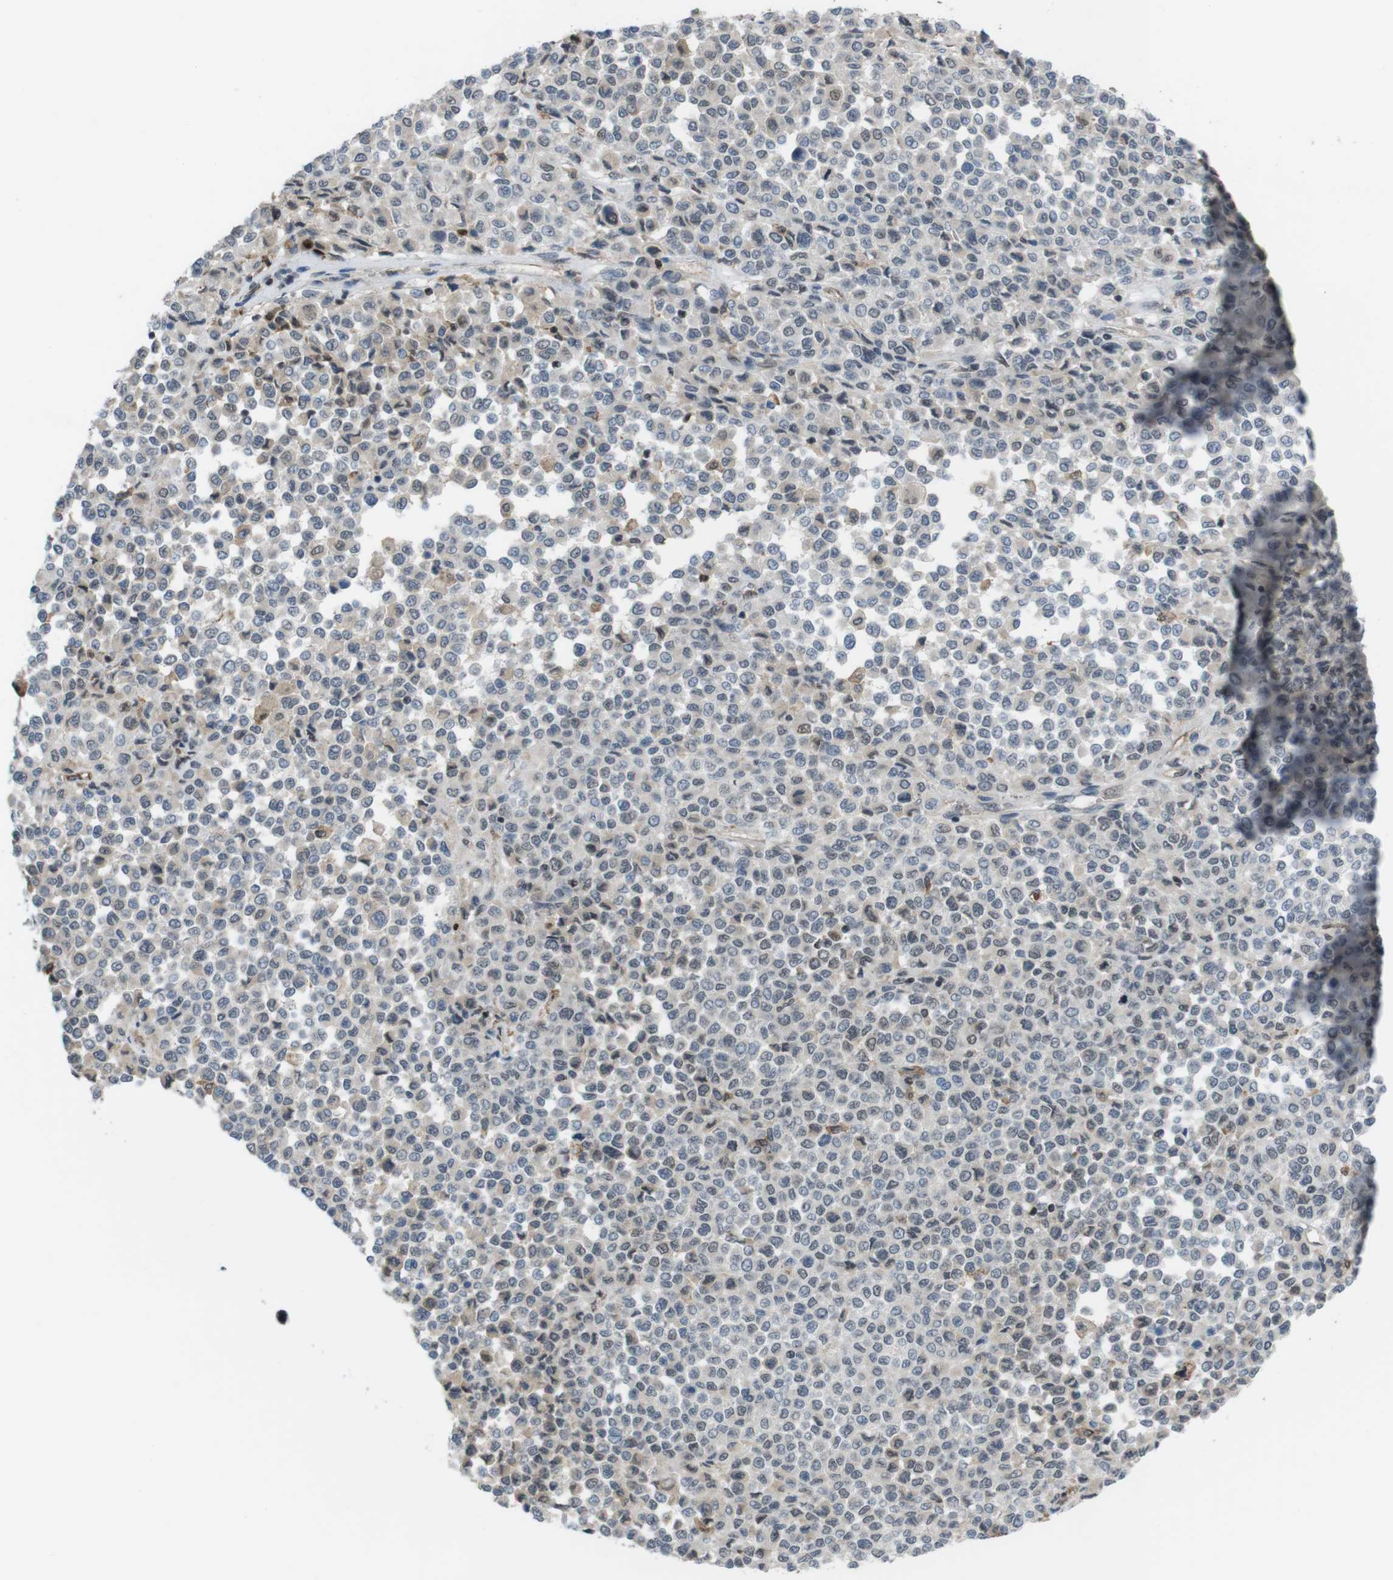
{"staining": {"intensity": "weak", "quantity": "<25%", "location": "nuclear"}, "tissue": "melanoma", "cell_type": "Tumor cells", "image_type": "cancer", "snomed": [{"axis": "morphology", "description": "Malignant melanoma, Metastatic site"}, {"axis": "topography", "description": "Pancreas"}], "caption": "Melanoma stained for a protein using IHC exhibits no positivity tumor cells.", "gene": "SUB1", "patient": {"sex": "female", "age": 30}}